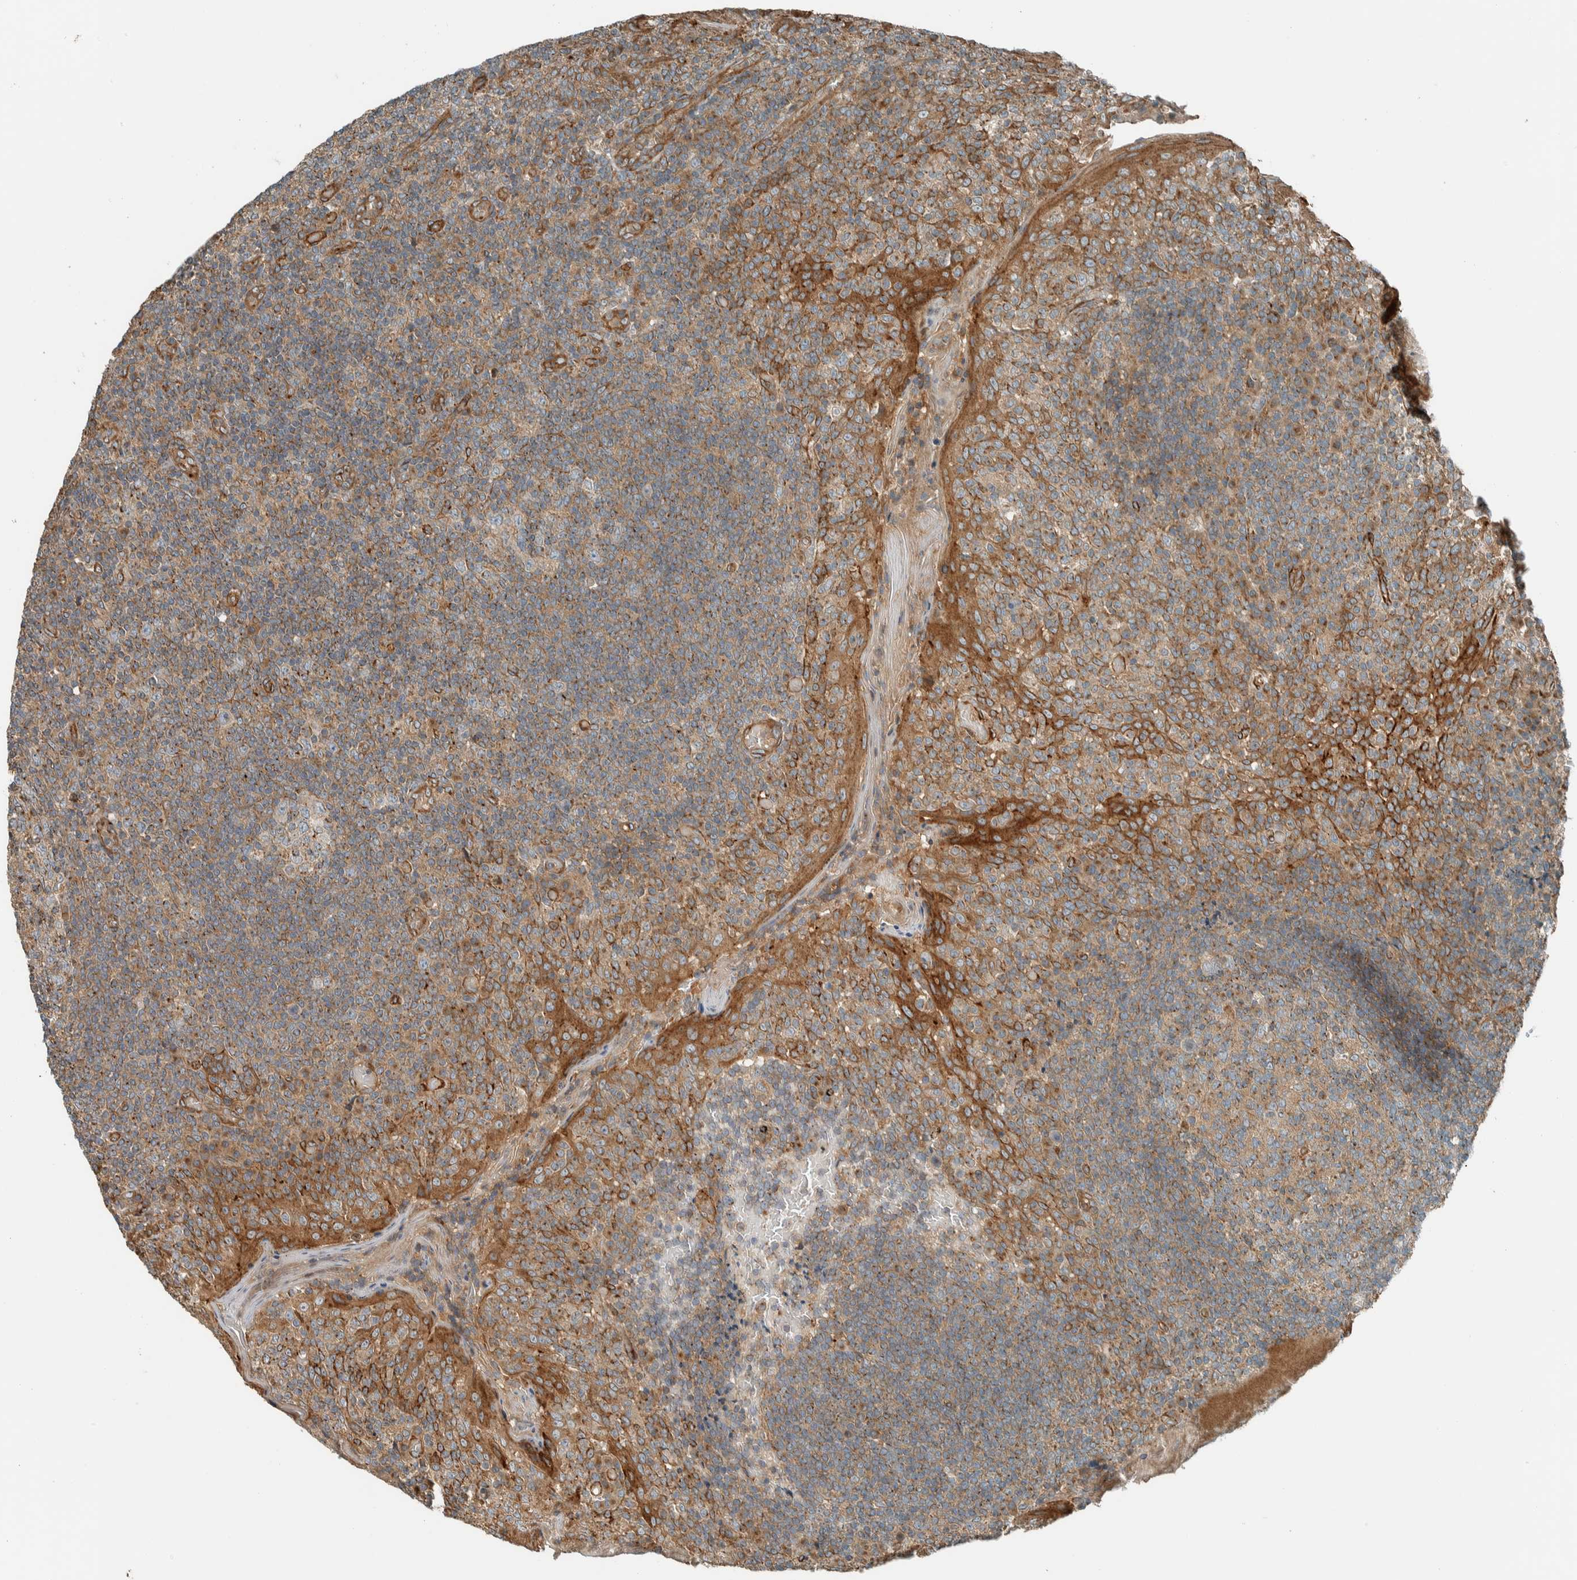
{"staining": {"intensity": "moderate", "quantity": ">75%", "location": "cytoplasmic/membranous"}, "tissue": "tonsil", "cell_type": "Germinal center cells", "image_type": "normal", "snomed": [{"axis": "morphology", "description": "Normal tissue, NOS"}, {"axis": "topography", "description": "Tonsil"}], "caption": "Immunohistochemical staining of unremarkable human tonsil shows moderate cytoplasmic/membranous protein positivity in about >75% of germinal center cells. The protein is shown in brown color, while the nuclei are stained blue.", "gene": "EXOC7", "patient": {"sex": "female", "age": 19}}